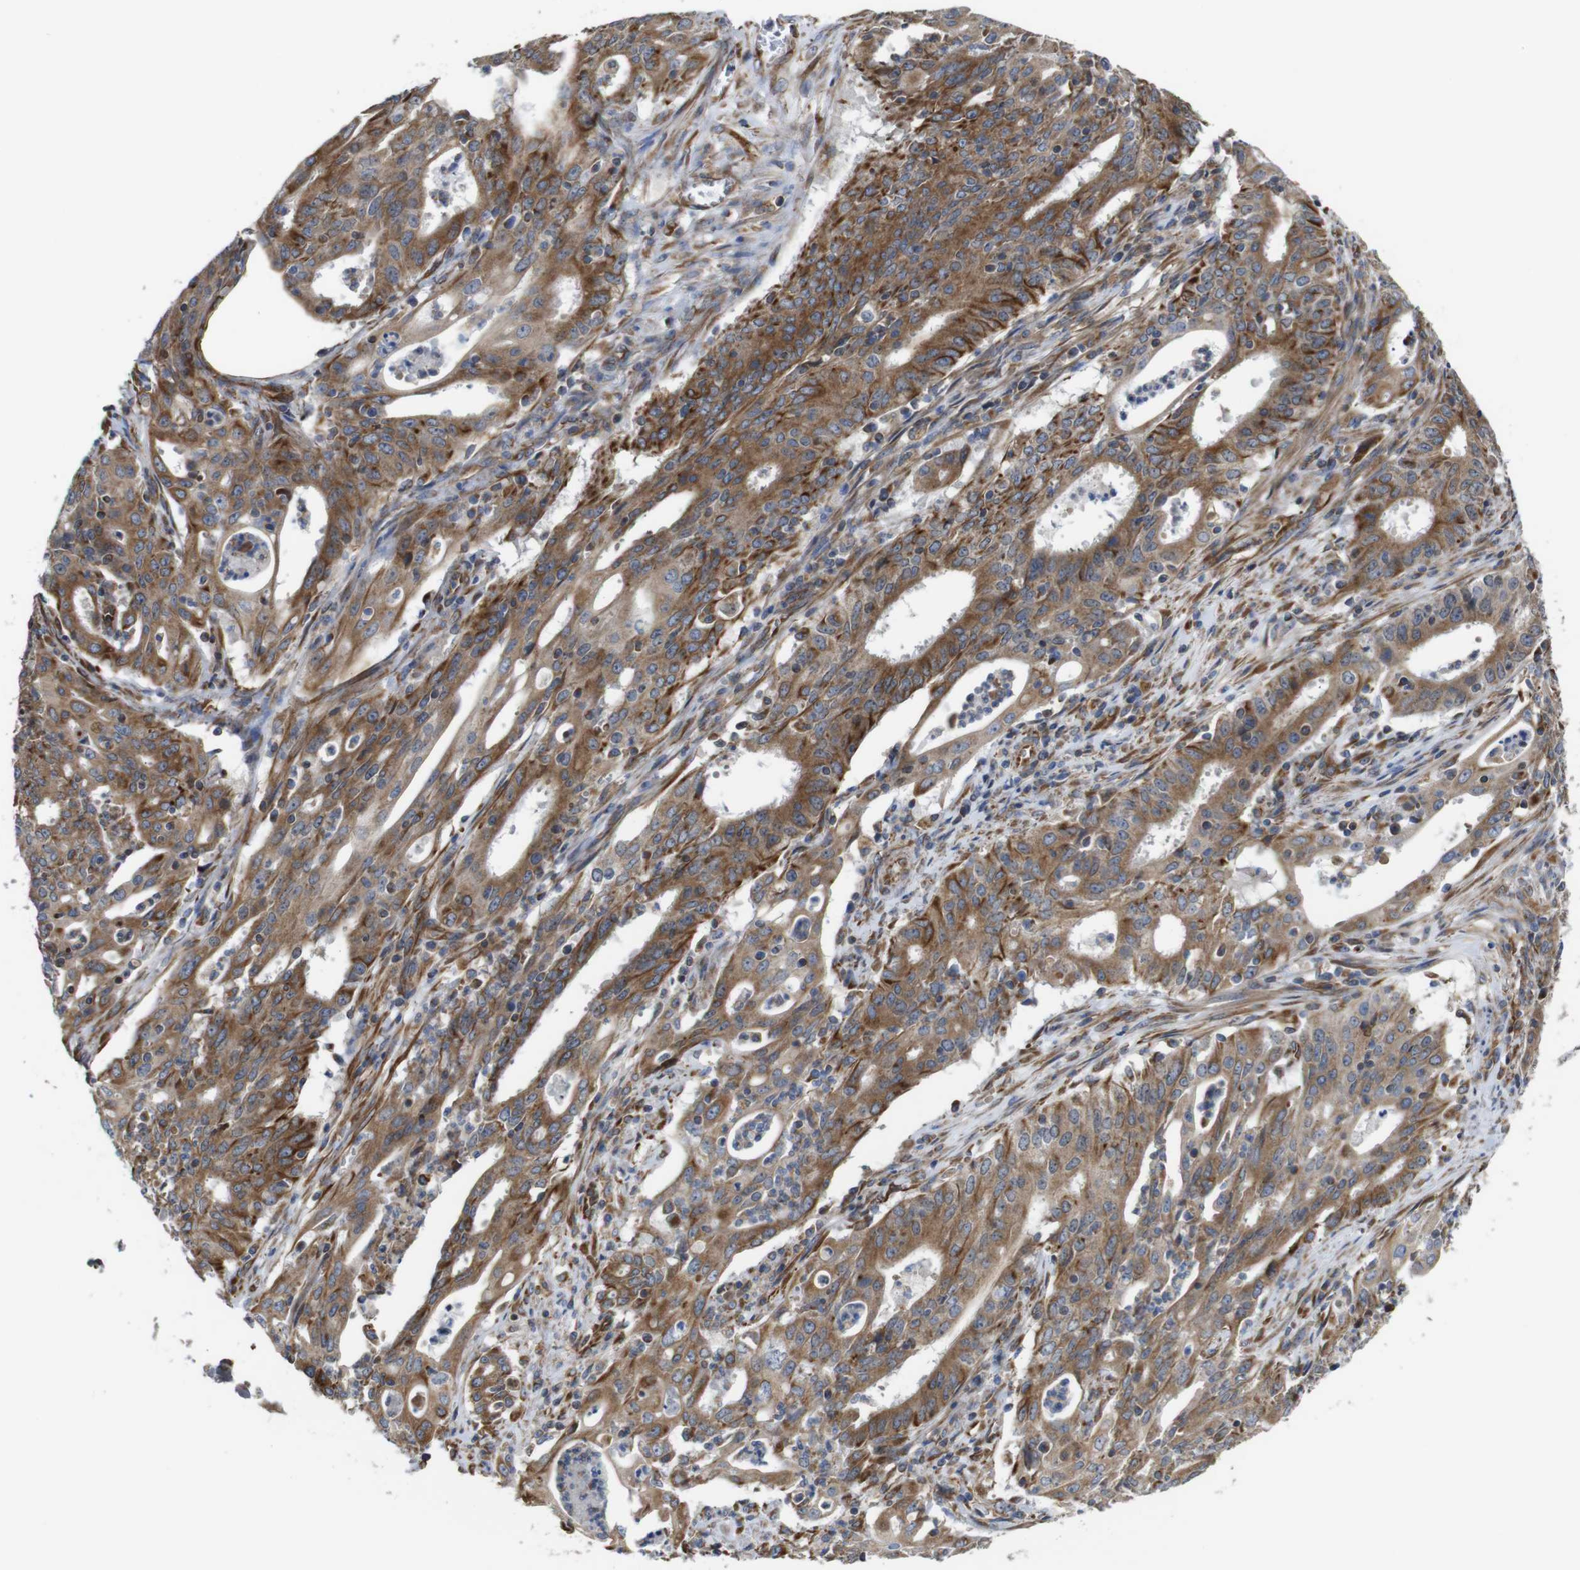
{"staining": {"intensity": "strong", "quantity": ">75%", "location": "cytoplasmic/membranous"}, "tissue": "cervical cancer", "cell_type": "Tumor cells", "image_type": "cancer", "snomed": [{"axis": "morphology", "description": "Adenocarcinoma, NOS"}, {"axis": "topography", "description": "Cervix"}], "caption": "The immunohistochemical stain shows strong cytoplasmic/membranous staining in tumor cells of cervical adenocarcinoma tissue.", "gene": "POMK", "patient": {"sex": "female", "age": 44}}